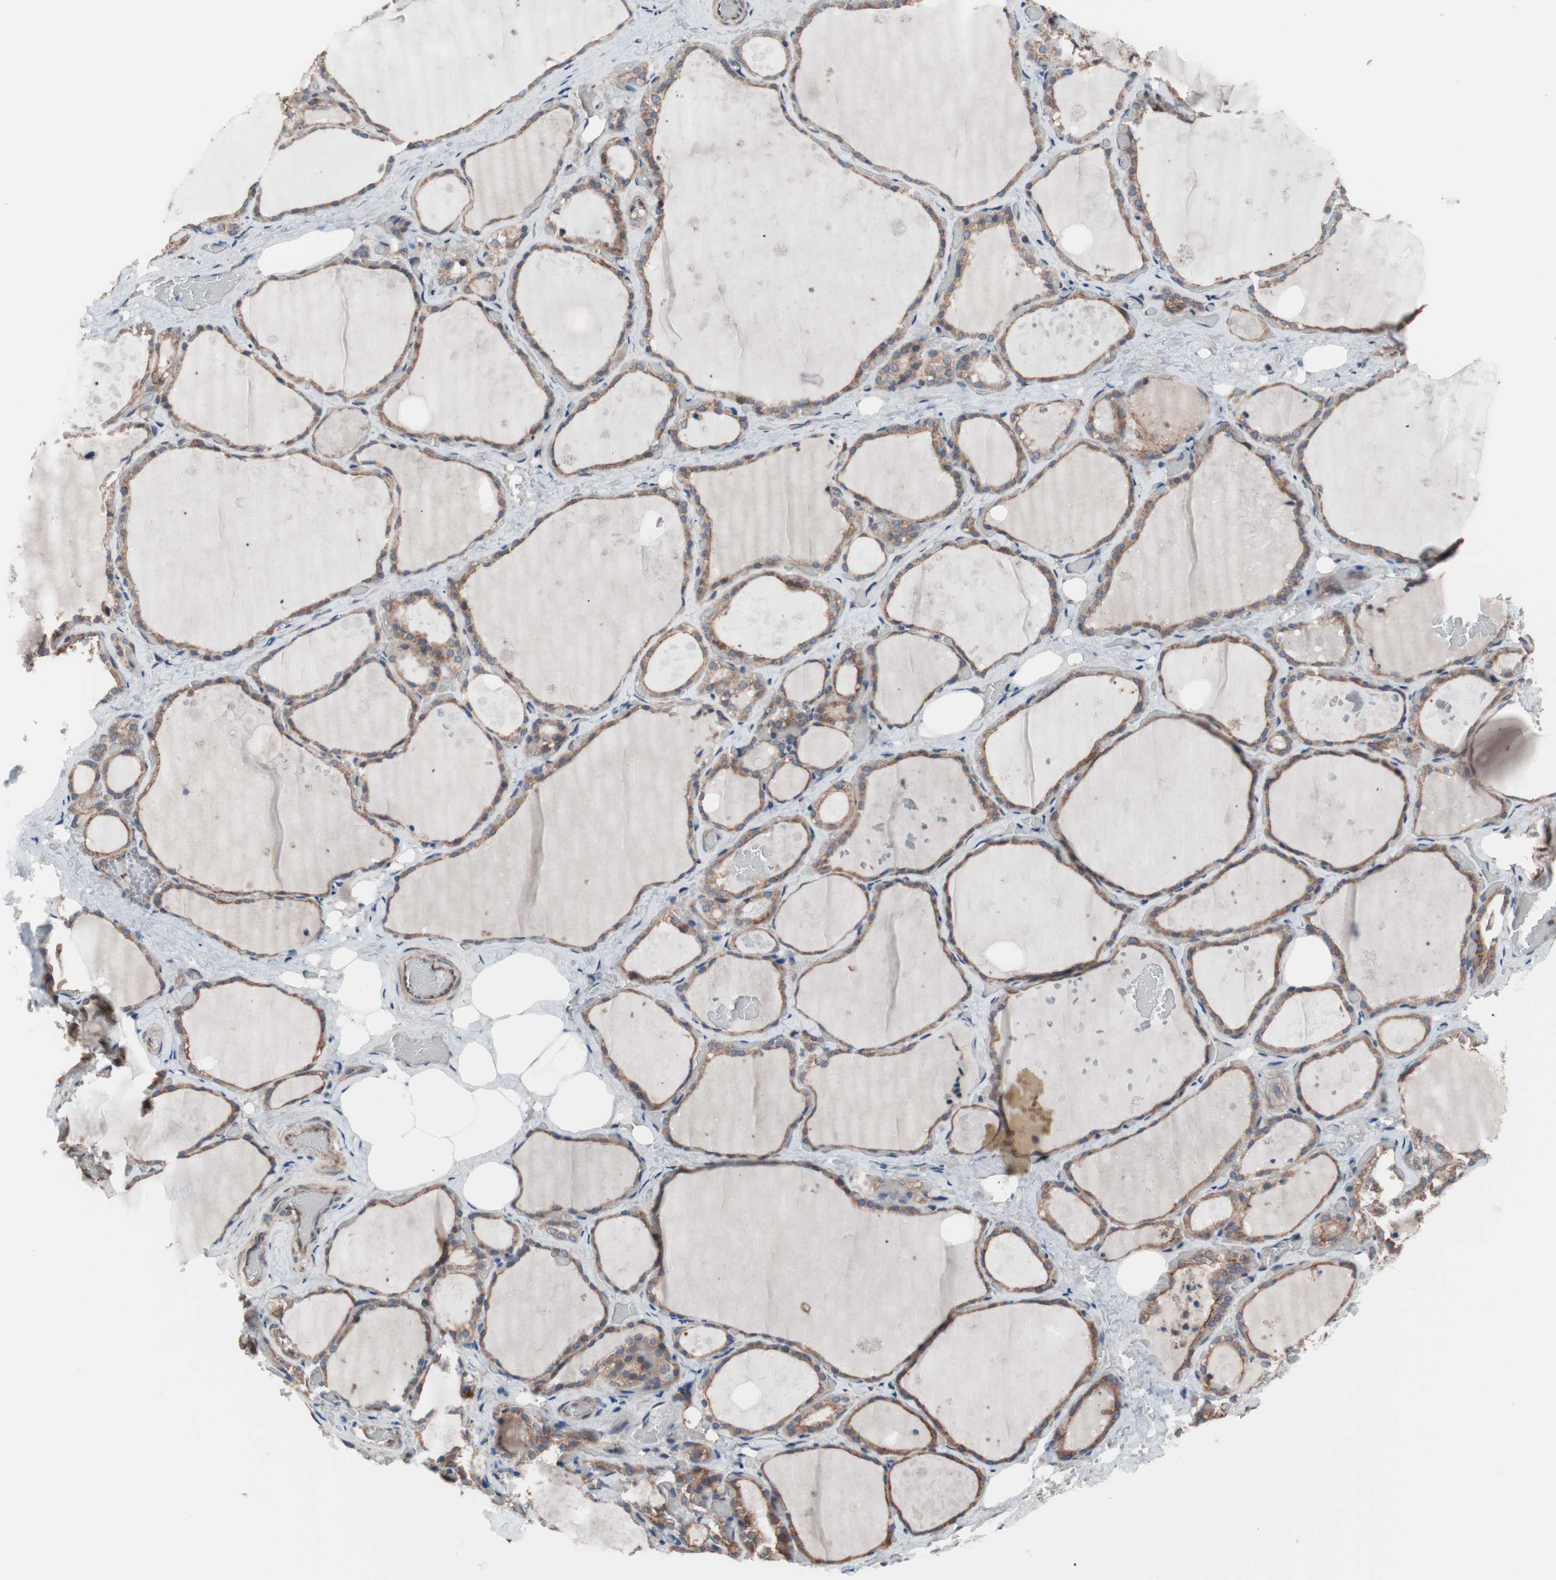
{"staining": {"intensity": "moderate", "quantity": ">75%", "location": "cytoplasmic/membranous"}, "tissue": "thyroid gland", "cell_type": "Glandular cells", "image_type": "normal", "snomed": [{"axis": "morphology", "description": "Normal tissue, NOS"}, {"axis": "topography", "description": "Thyroid gland"}], "caption": "An image of human thyroid gland stained for a protein shows moderate cytoplasmic/membranous brown staining in glandular cells.", "gene": "CTTNBP2NL", "patient": {"sex": "male", "age": 61}}